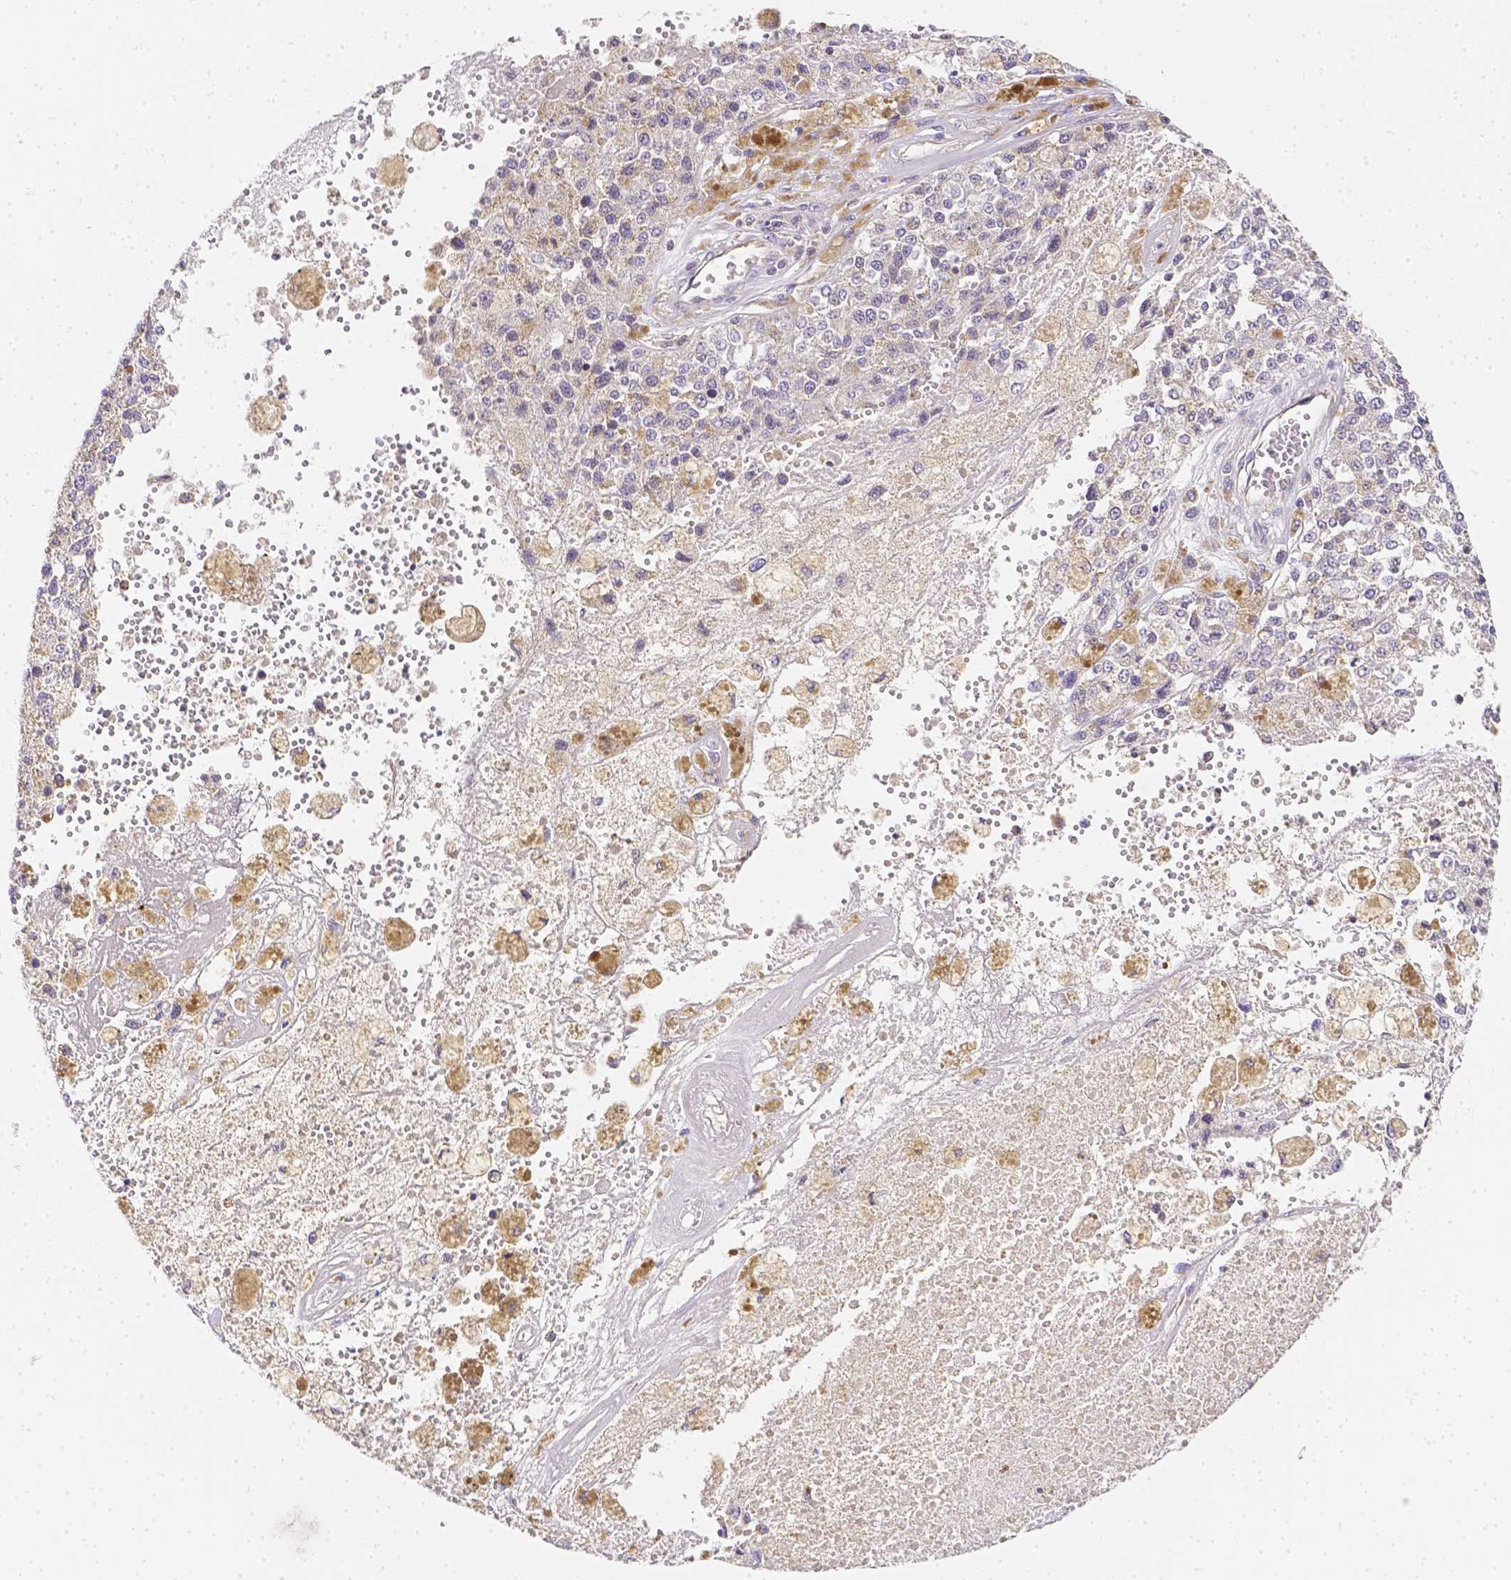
{"staining": {"intensity": "weak", "quantity": "<25%", "location": "cytoplasmic/membranous"}, "tissue": "melanoma", "cell_type": "Tumor cells", "image_type": "cancer", "snomed": [{"axis": "morphology", "description": "Malignant melanoma, Metastatic site"}, {"axis": "topography", "description": "Lymph node"}], "caption": "High magnification brightfield microscopy of melanoma stained with DAB (3,3'-diaminobenzidine) (brown) and counterstained with hematoxylin (blue): tumor cells show no significant positivity.", "gene": "ASAH2", "patient": {"sex": "female", "age": 64}}